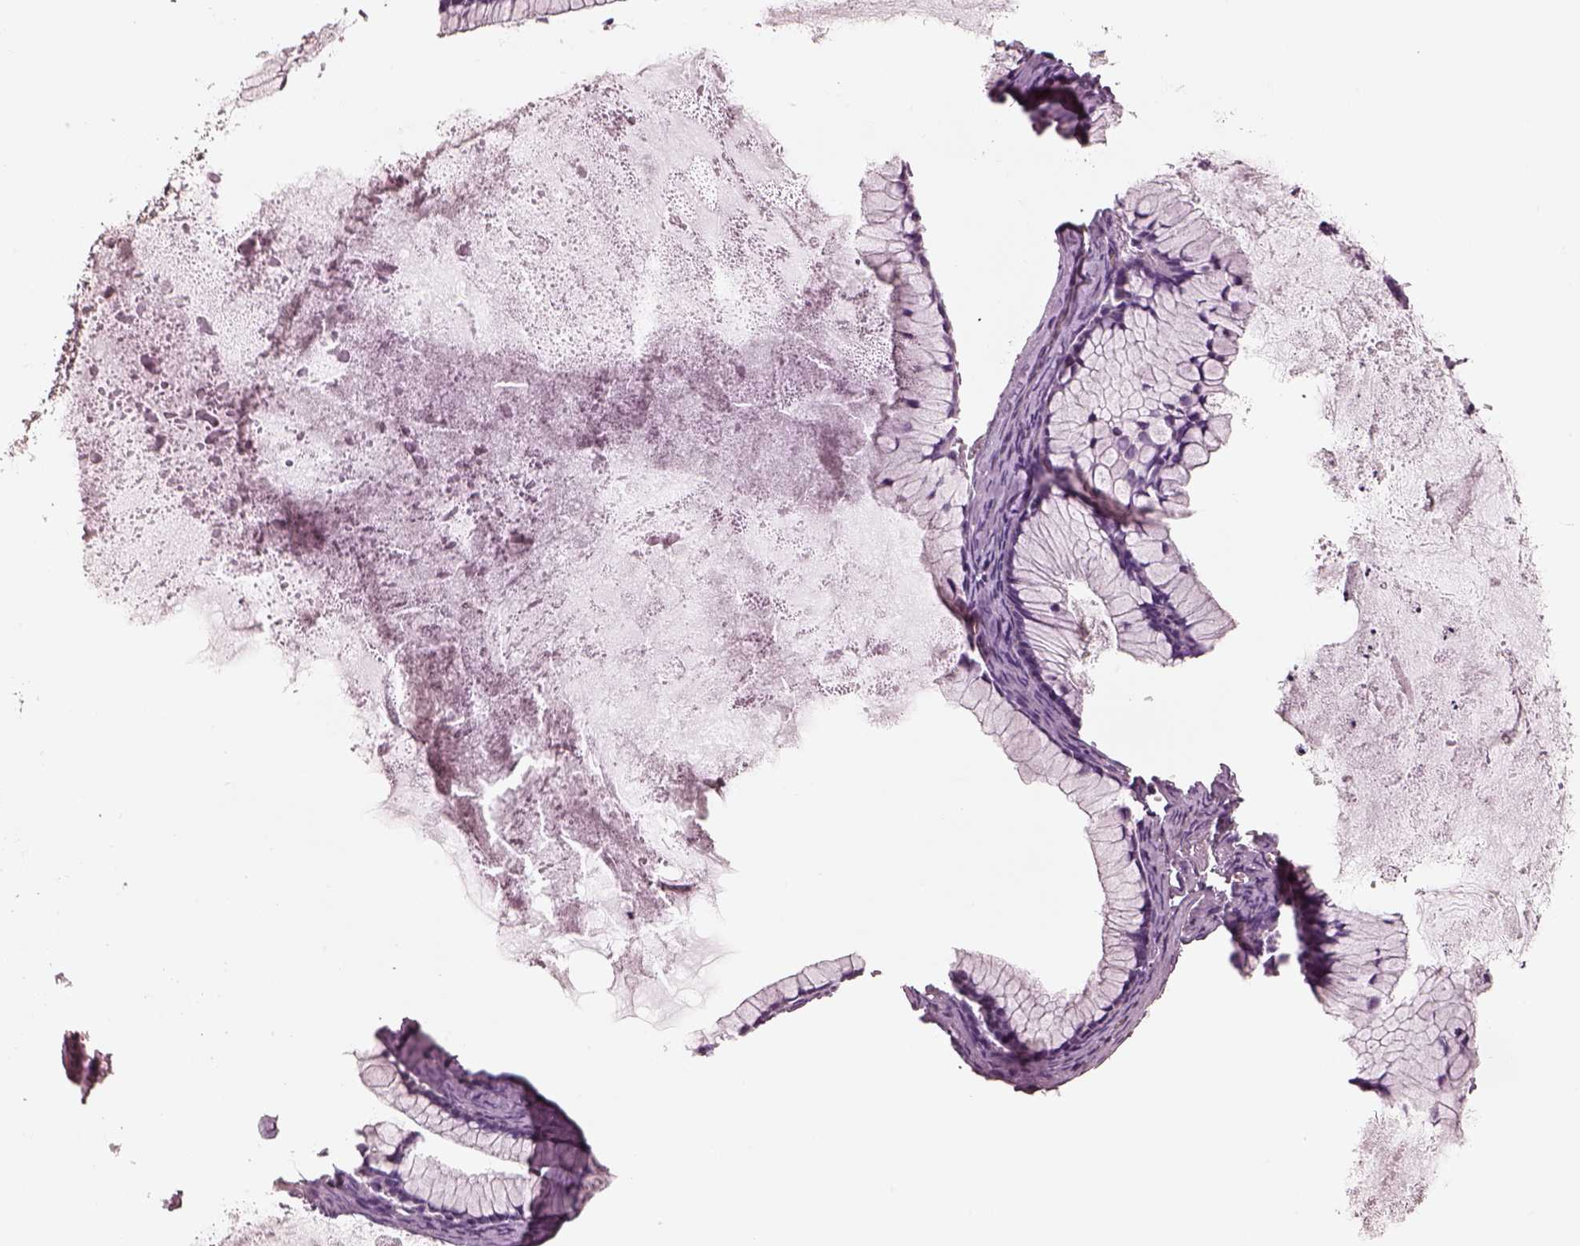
{"staining": {"intensity": "negative", "quantity": "none", "location": "none"}, "tissue": "ovarian cancer", "cell_type": "Tumor cells", "image_type": "cancer", "snomed": [{"axis": "morphology", "description": "Cystadenocarcinoma, mucinous, NOS"}, {"axis": "topography", "description": "Ovary"}], "caption": "High magnification brightfield microscopy of ovarian mucinous cystadenocarcinoma stained with DAB (3,3'-diaminobenzidine) (brown) and counterstained with hematoxylin (blue): tumor cells show no significant expression.", "gene": "EGR4", "patient": {"sex": "female", "age": 41}}